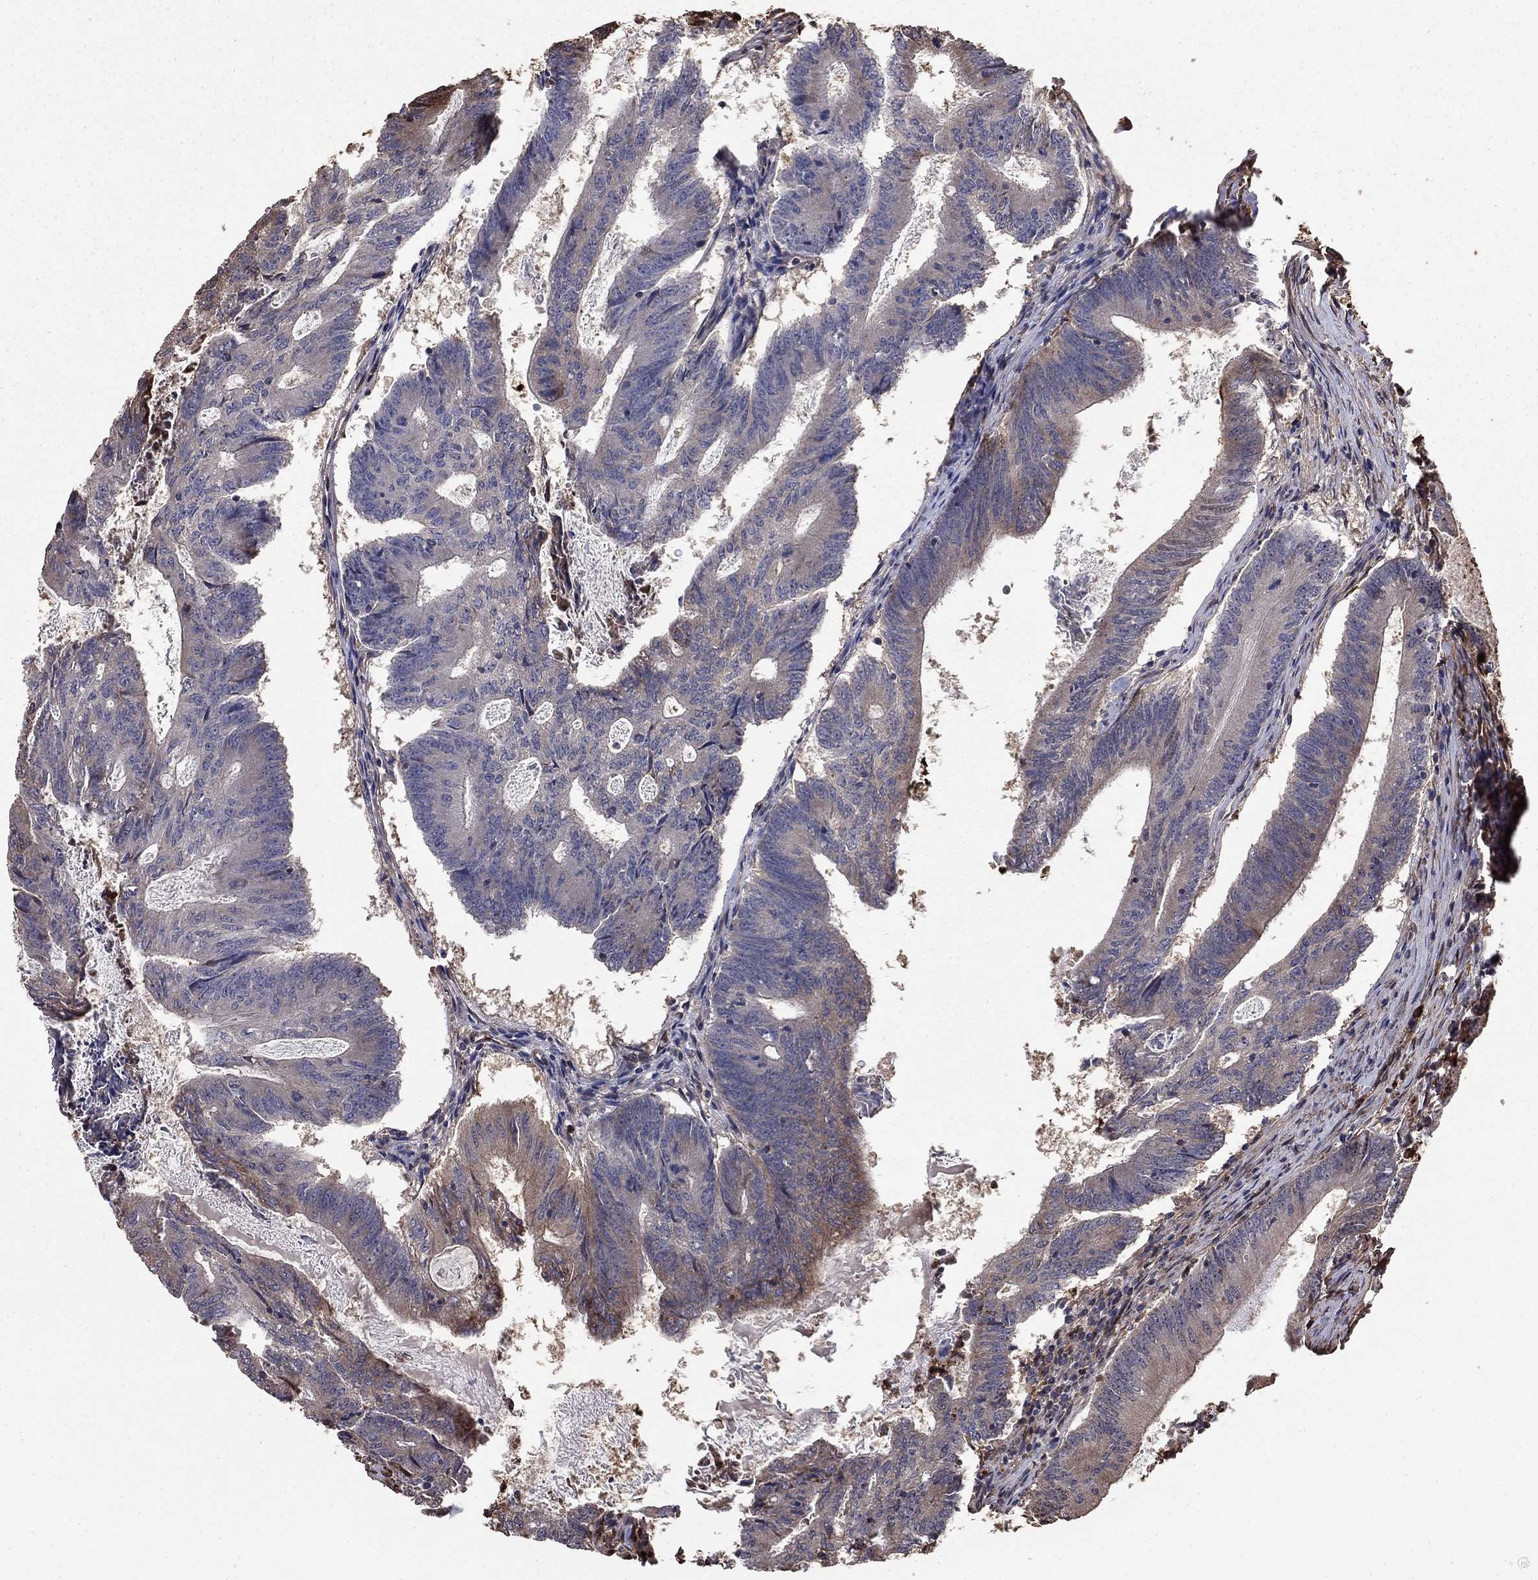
{"staining": {"intensity": "weak", "quantity": "<25%", "location": "cytoplasmic/membranous"}, "tissue": "colorectal cancer", "cell_type": "Tumor cells", "image_type": "cancer", "snomed": [{"axis": "morphology", "description": "Adenocarcinoma, NOS"}, {"axis": "topography", "description": "Colon"}], "caption": "IHC of human colorectal cancer reveals no positivity in tumor cells.", "gene": "GYG1", "patient": {"sex": "female", "age": 70}}